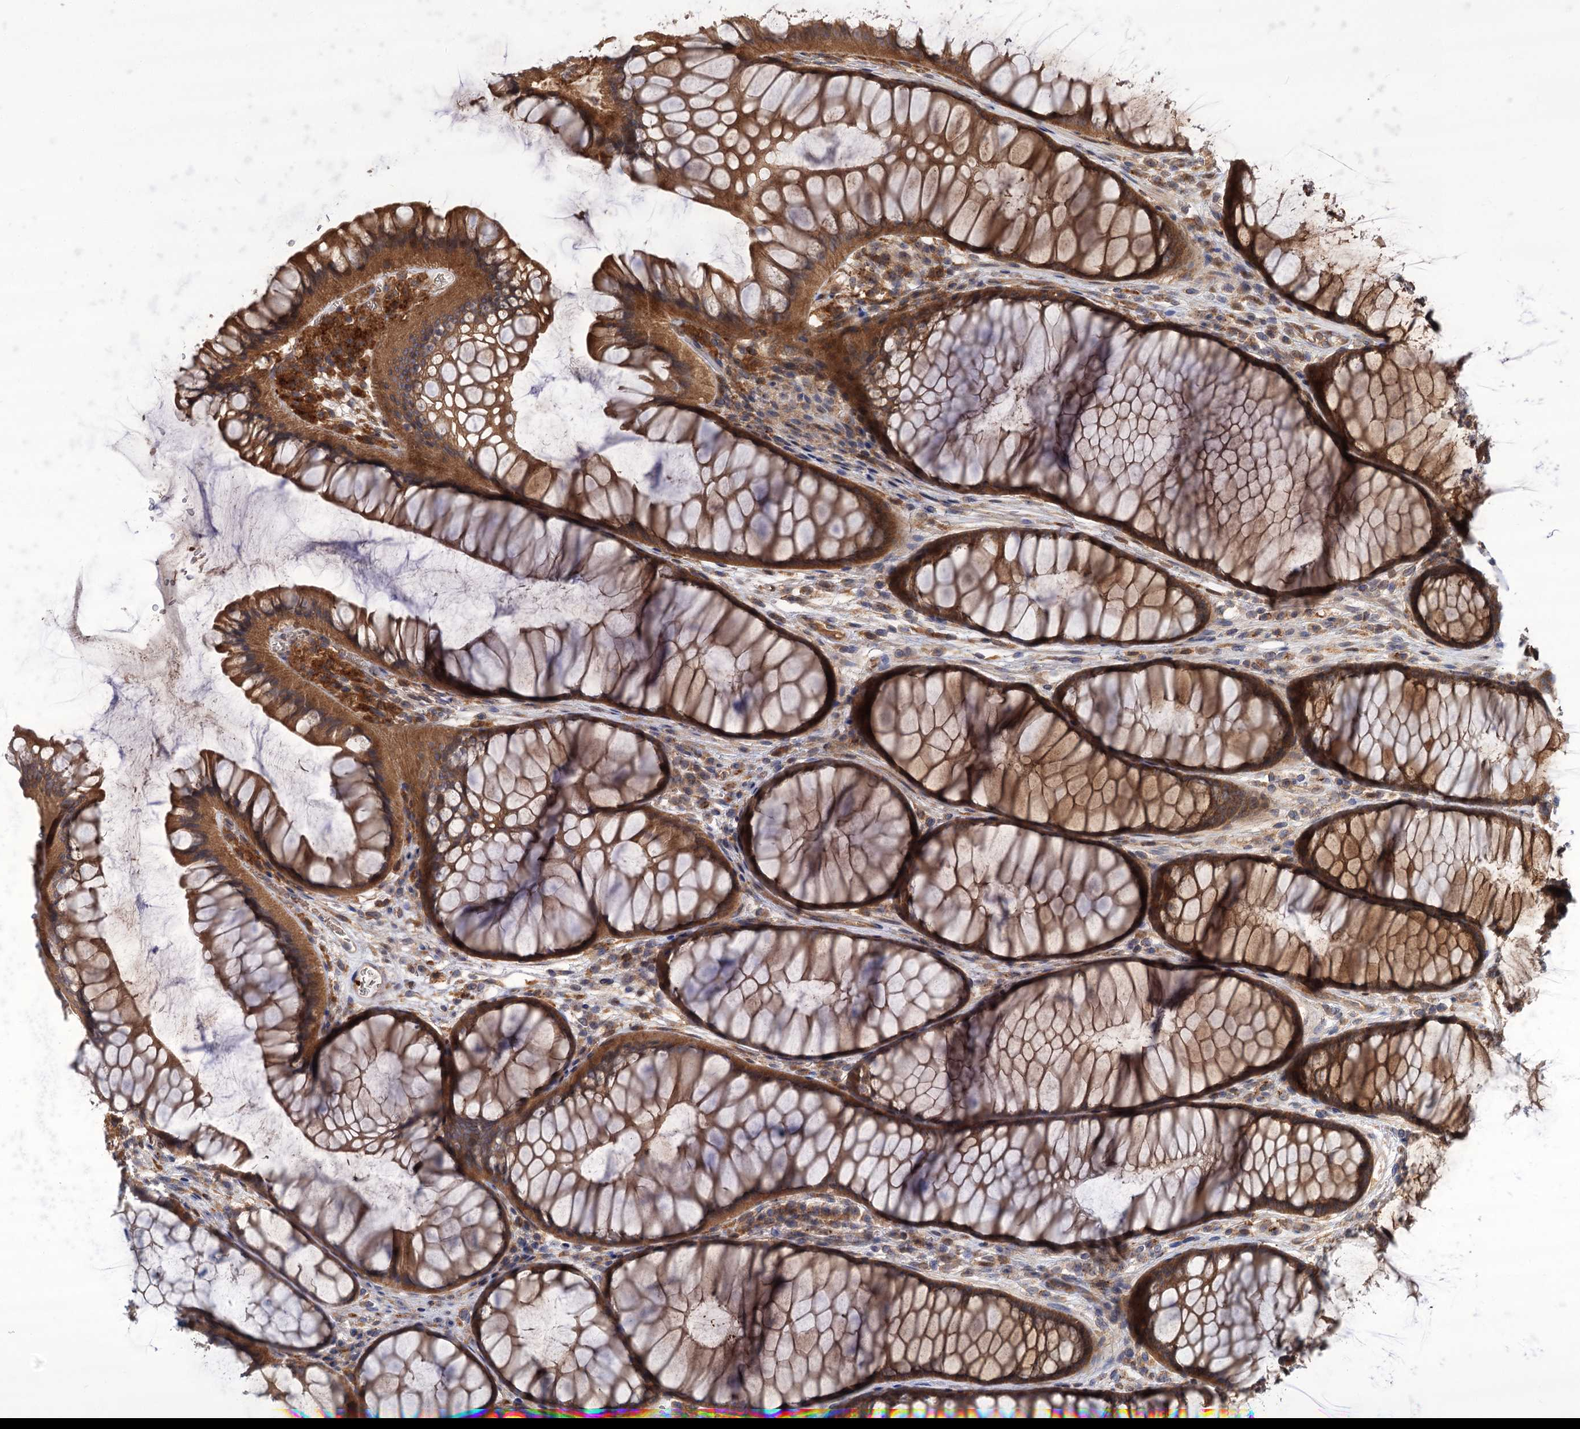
{"staining": {"intensity": "strong", "quantity": ">75%", "location": "cytoplasmic/membranous"}, "tissue": "colon", "cell_type": "Endothelial cells", "image_type": "normal", "snomed": [{"axis": "morphology", "description": "Normal tissue, NOS"}, {"axis": "topography", "description": "Colon"}], "caption": "Immunohistochemical staining of benign colon exhibits high levels of strong cytoplasmic/membranous positivity in about >75% of endothelial cells. (DAB IHC with brightfield microscopy, high magnification).", "gene": "PATL1", "patient": {"sex": "female", "age": 82}}